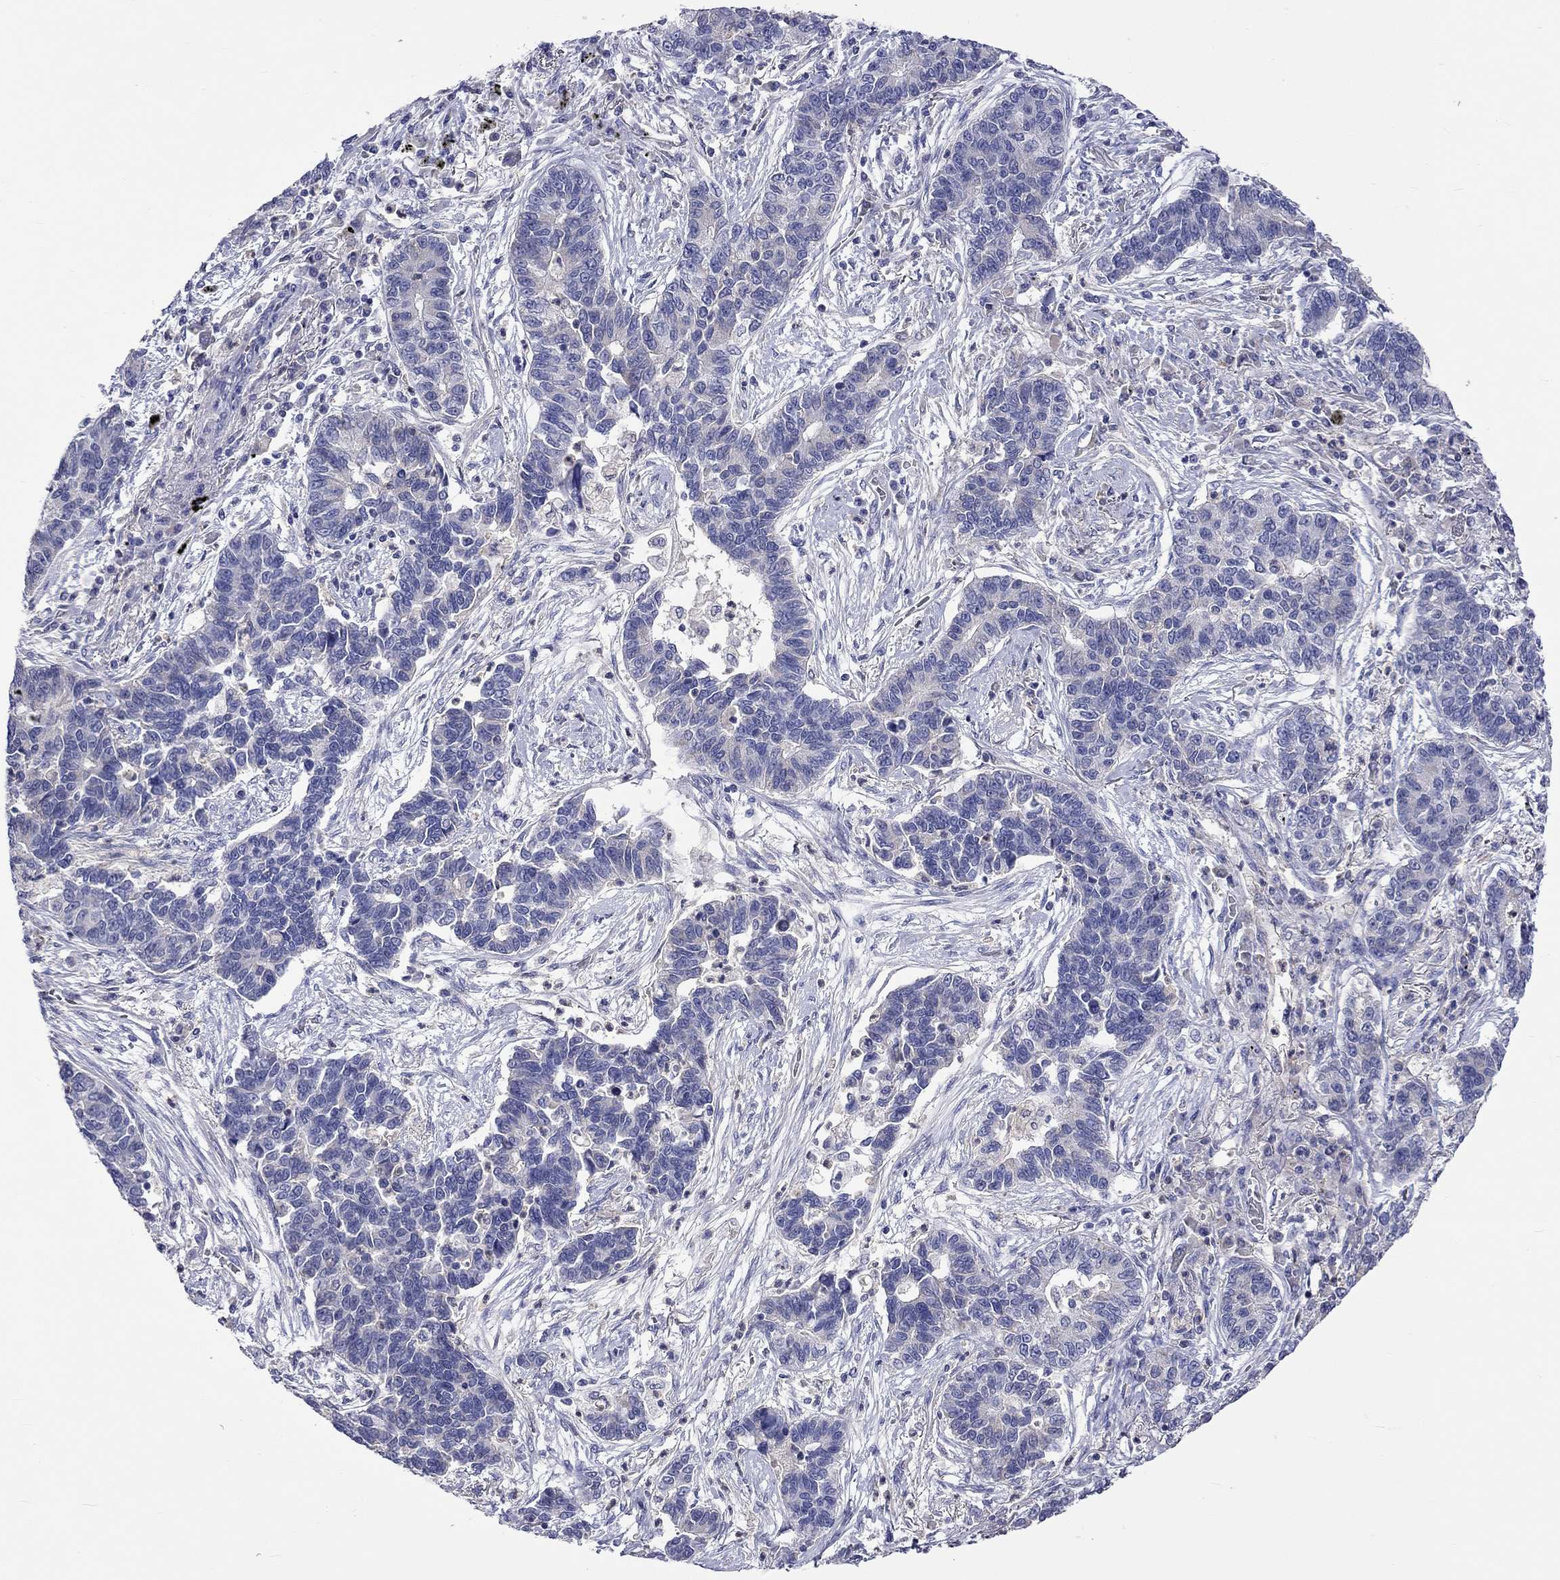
{"staining": {"intensity": "negative", "quantity": "none", "location": "none"}, "tissue": "lung cancer", "cell_type": "Tumor cells", "image_type": "cancer", "snomed": [{"axis": "morphology", "description": "Adenocarcinoma, NOS"}, {"axis": "topography", "description": "Lung"}], "caption": "An image of human lung cancer is negative for staining in tumor cells. (Brightfield microscopy of DAB immunohistochemistry (IHC) at high magnification).", "gene": "LRFN4", "patient": {"sex": "female", "age": 57}}